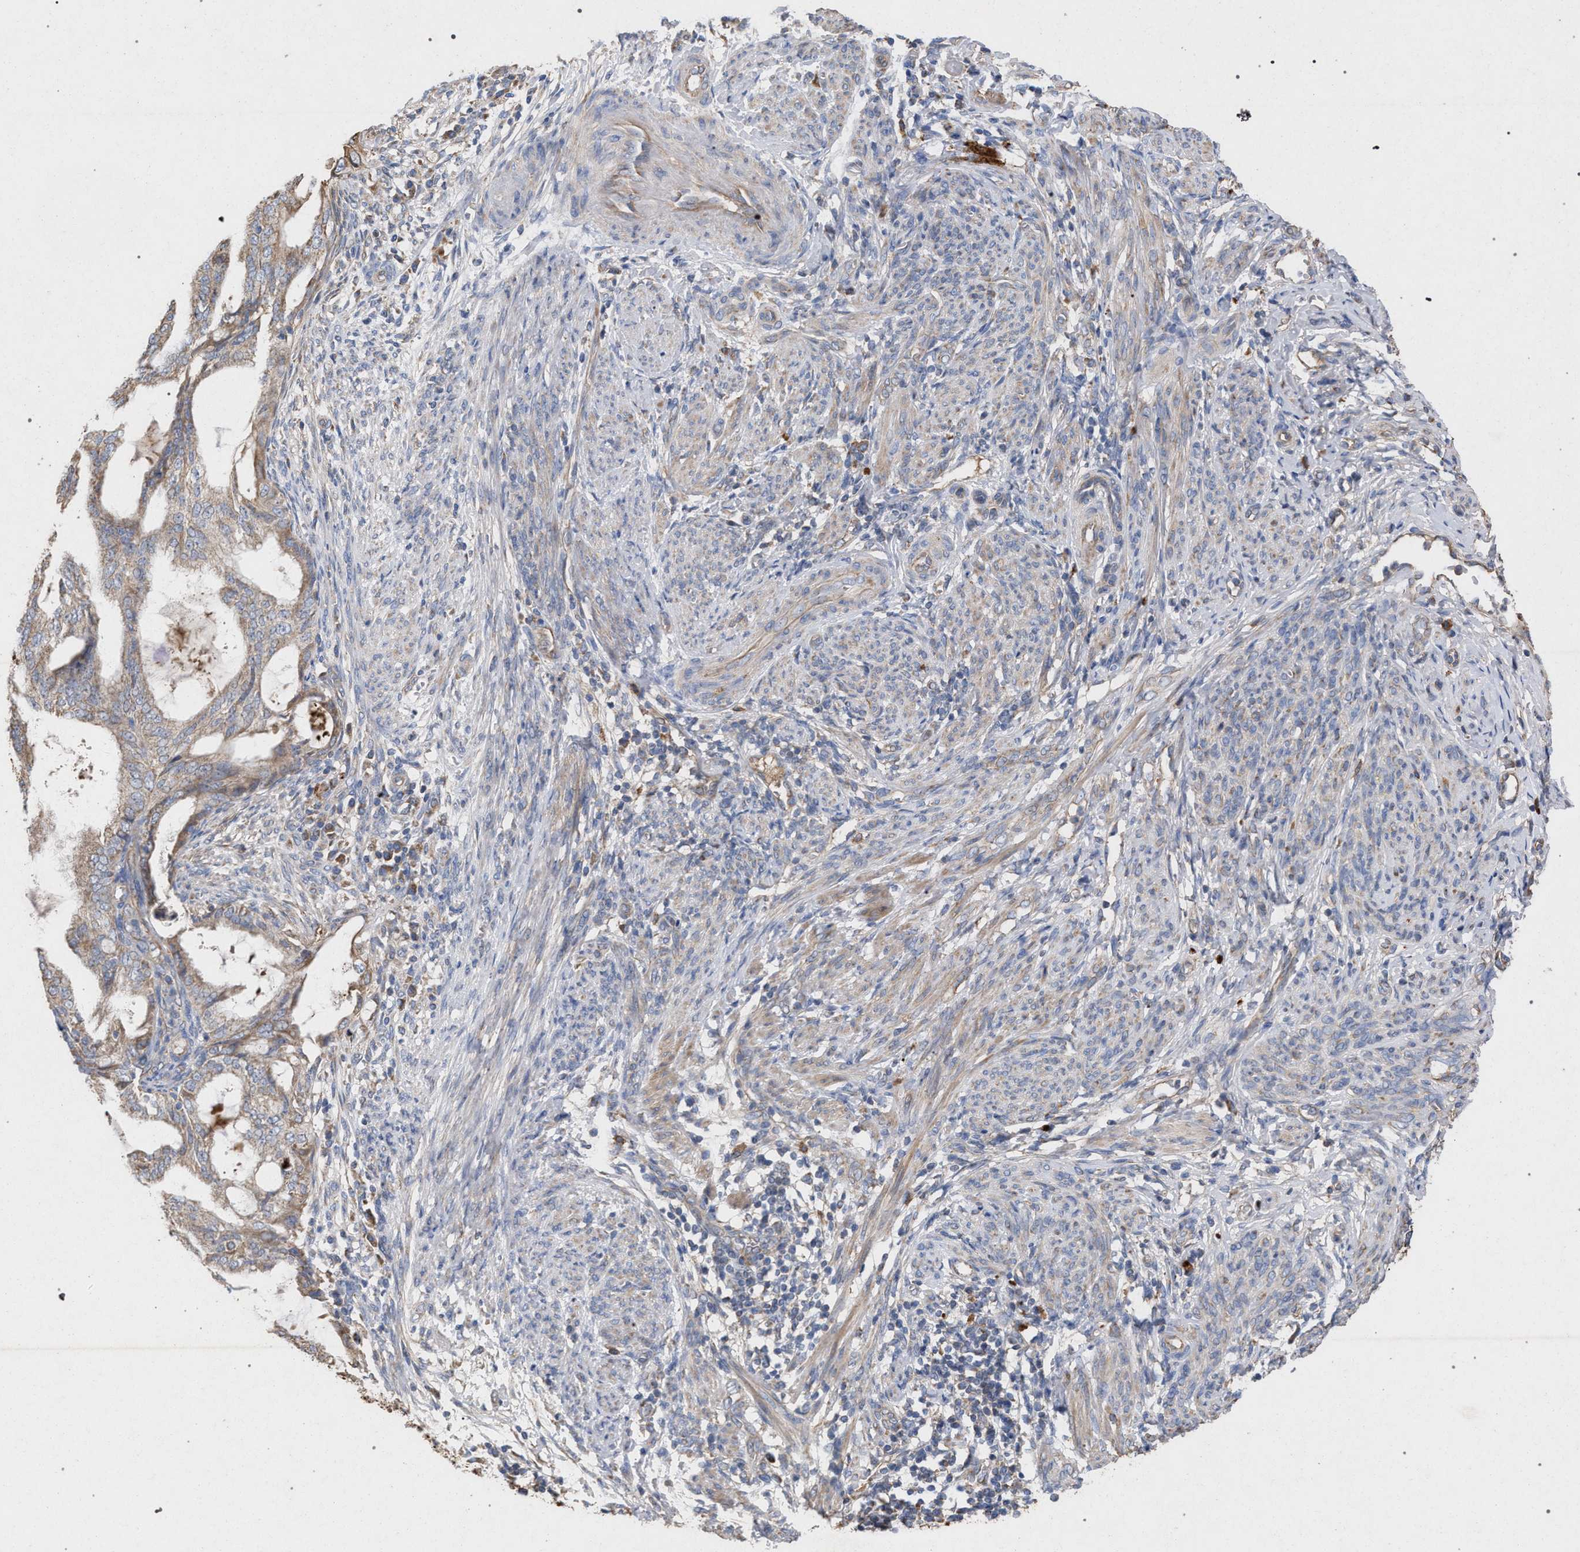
{"staining": {"intensity": "weak", "quantity": ">75%", "location": "cytoplasmic/membranous"}, "tissue": "endometrial cancer", "cell_type": "Tumor cells", "image_type": "cancer", "snomed": [{"axis": "morphology", "description": "Adenocarcinoma, NOS"}, {"axis": "topography", "description": "Endometrium"}], "caption": "Endometrial cancer (adenocarcinoma) stained with DAB (3,3'-diaminobenzidine) IHC demonstrates low levels of weak cytoplasmic/membranous positivity in approximately >75% of tumor cells. (DAB (3,3'-diaminobenzidine) = brown stain, brightfield microscopy at high magnification).", "gene": "BCL2L12", "patient": {"sex": "female", "age": 58}}